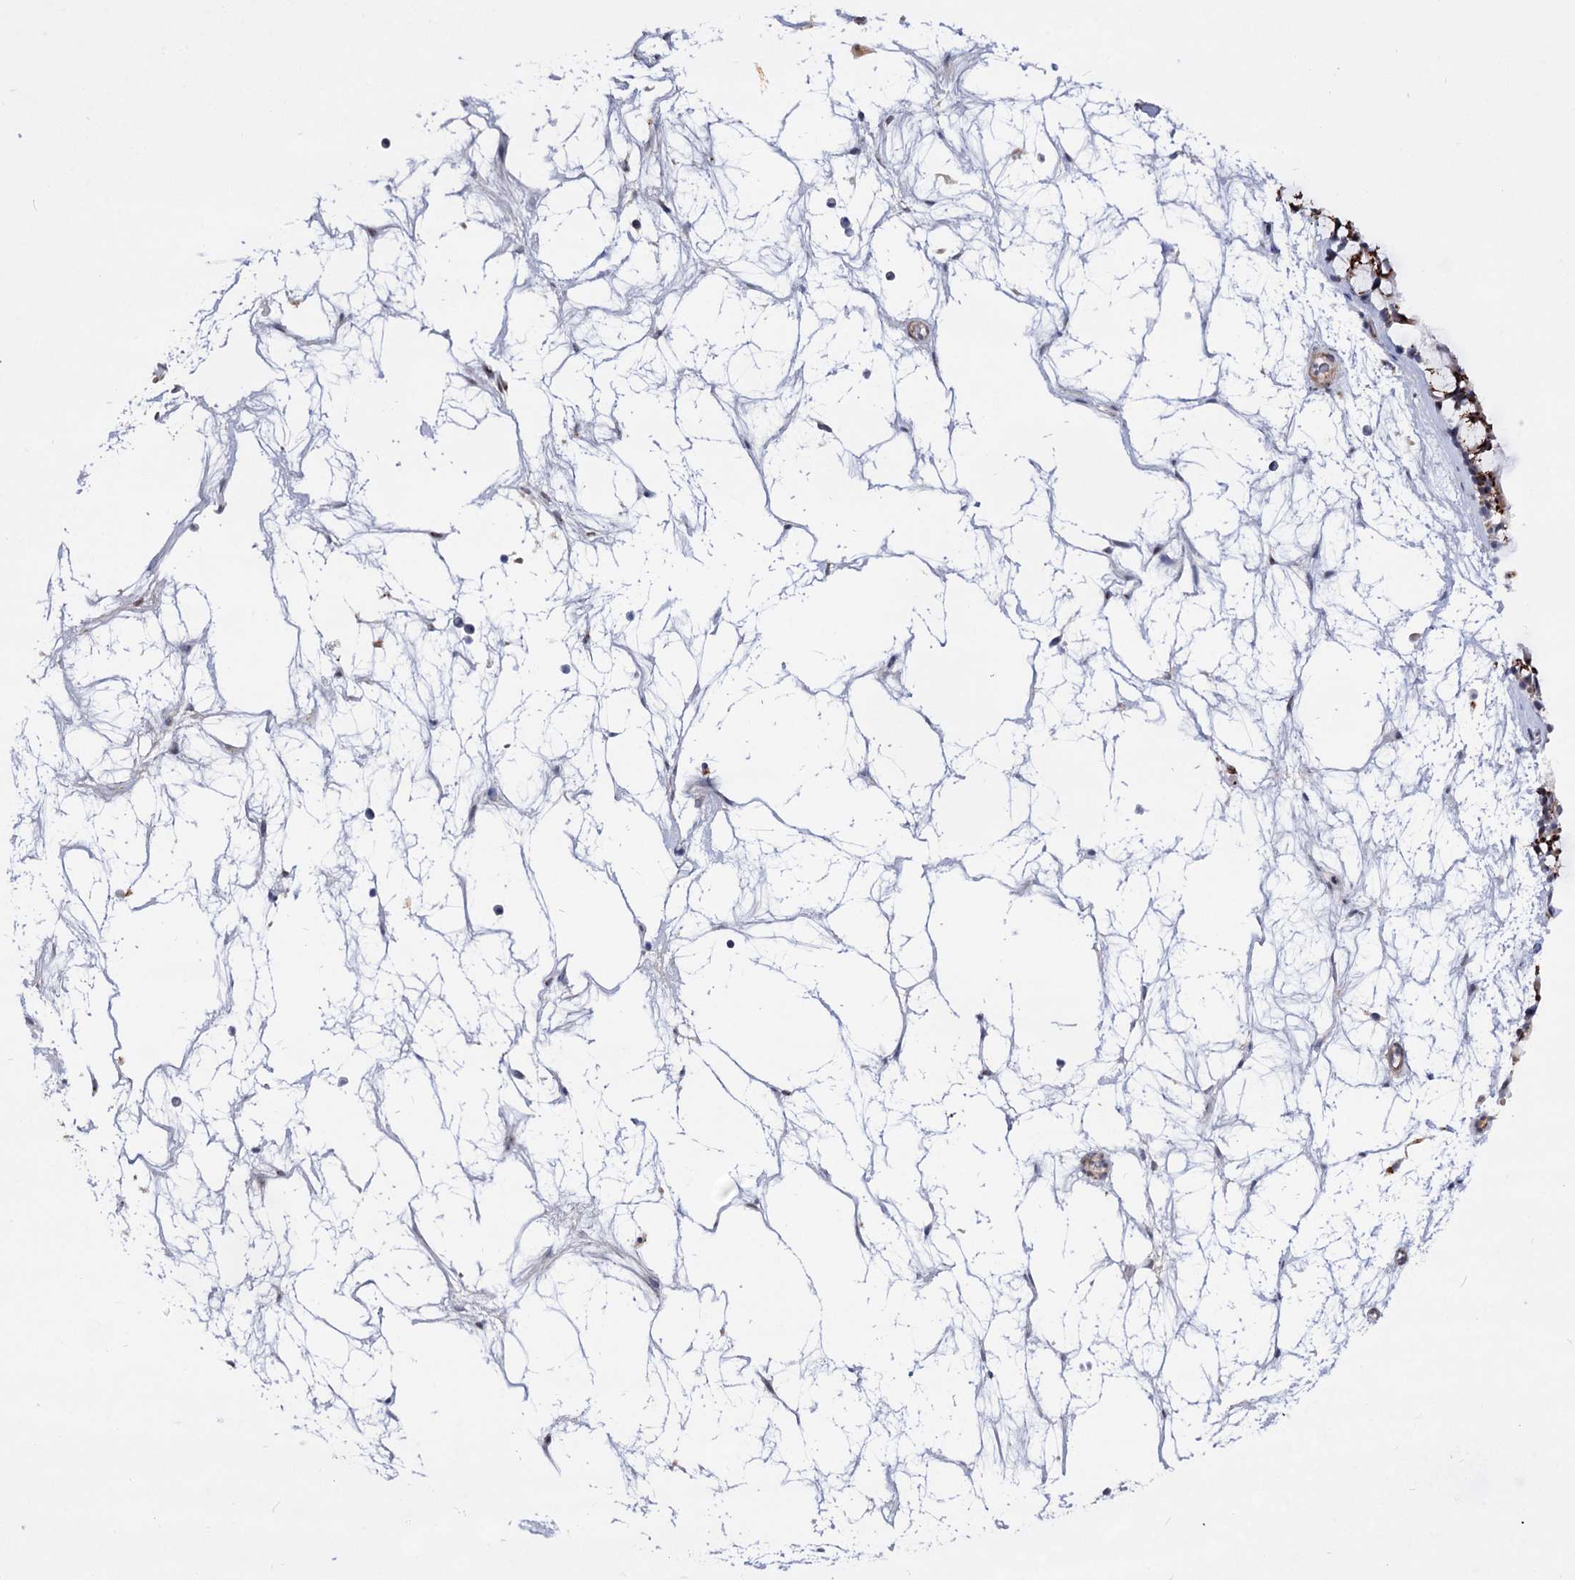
{"staining": {"intensity": "strong", "quantity": "25%-75%", "location": "cytoplasmic/membranous"}, "tissue": "nasopharynx", "cell_type": "Respiratory epithelial cells", "image_type": "normal", "snomed": [{"axis": "morphology", "description": "Normal tissue, NOS"}, {"axis": "topography", "description": "Nasopharynx"}], "caption": "This is an image of immunohistochemistry staining of normal nasopharynx, which shows strong staining in the cytoplasmic/membranous of respiratory epithelial cells.", "gene": "C11orf96", "patient": {"sex": "male", "age": 64}}